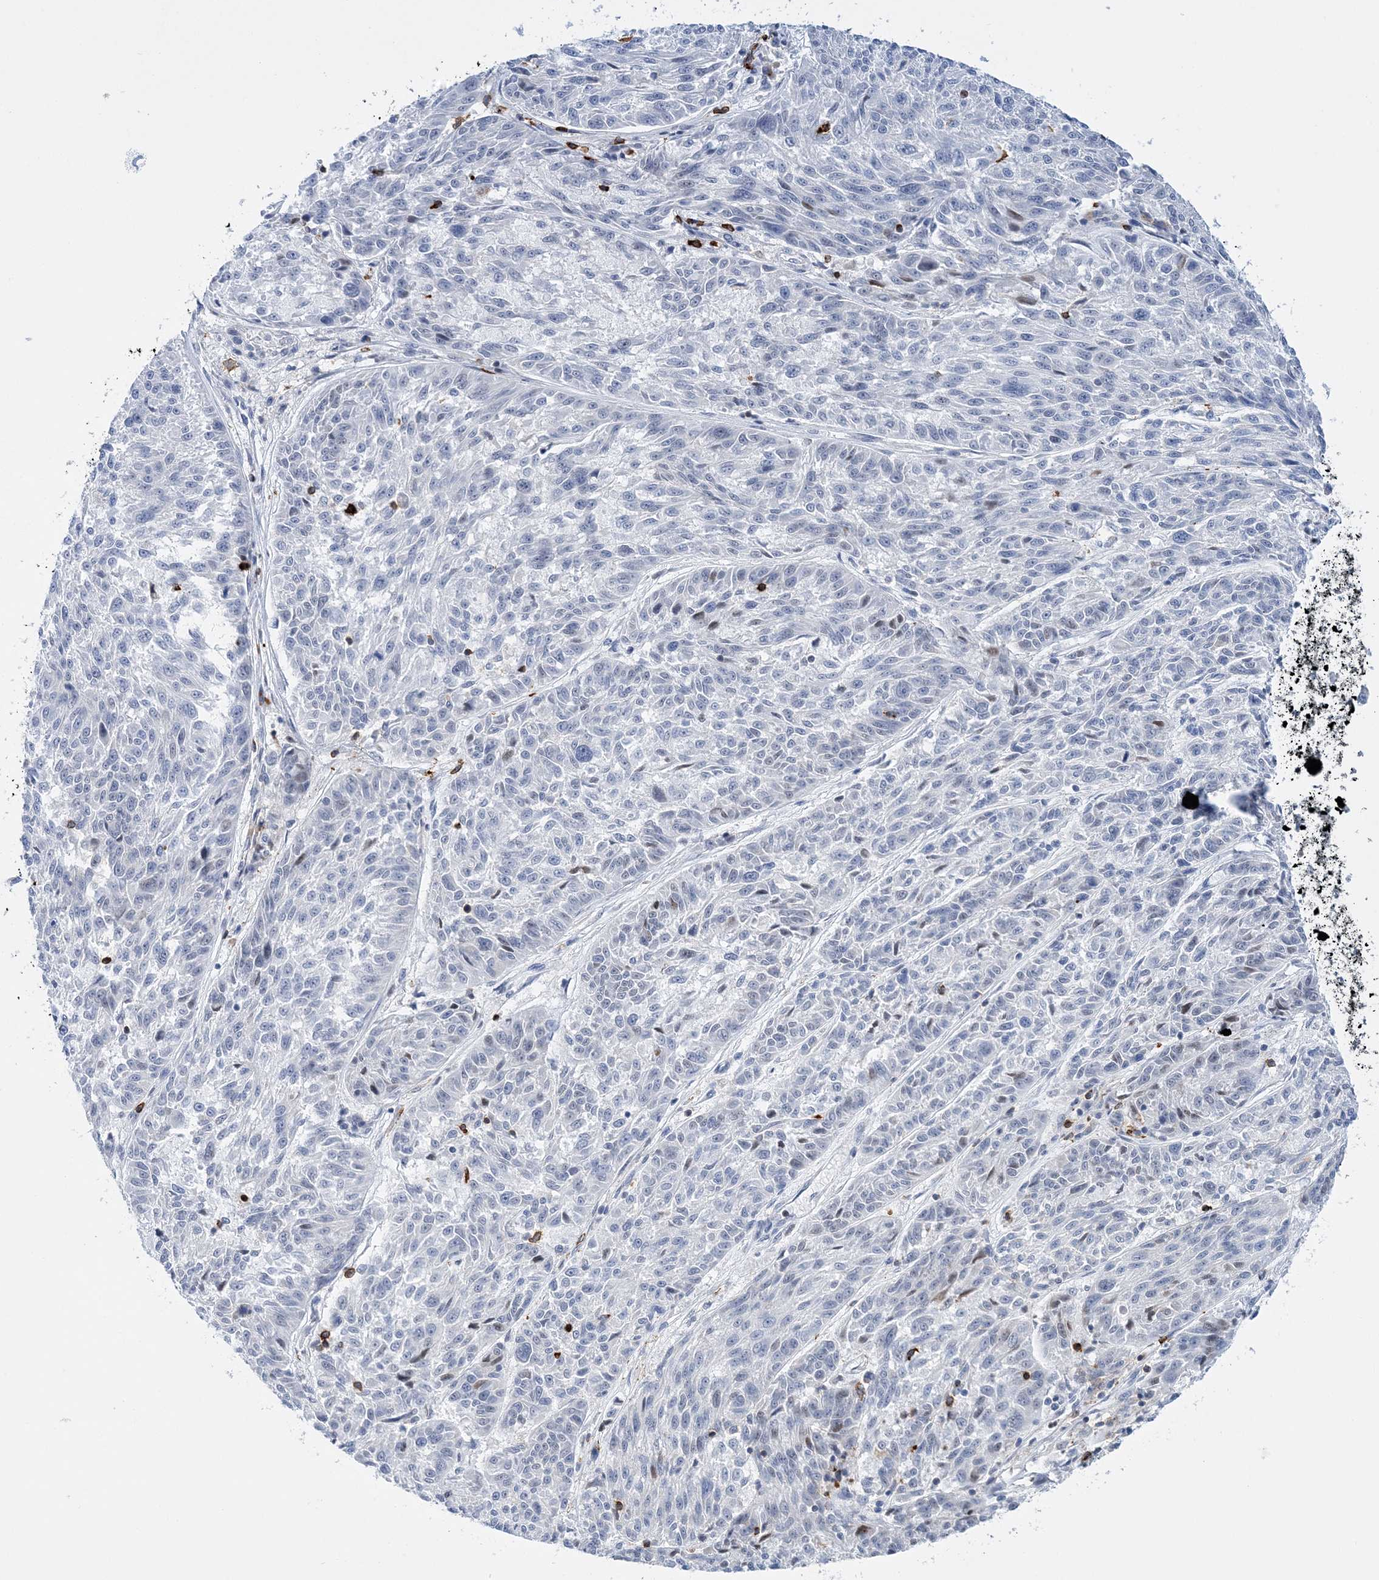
{"staining": {"intensity": "negative", "quantity": "none", "location": "none"}, "tissue": "melanoma", "cell_type": "Tumor cells", "image_type": "cancer", "snomed": [{"axis": "morphology", "description": "Malignant melanoma, NOS"}, {"axis": "topography", "description": "Skin"}], "caption": "A high-resolution photomicrograph shows immunohistochemistry (IHC) staining of melanoma, which shows no significant positivity in tumor cells.", "gene": "PRMT9", "patient": {"sex": "male", "age": 53}}